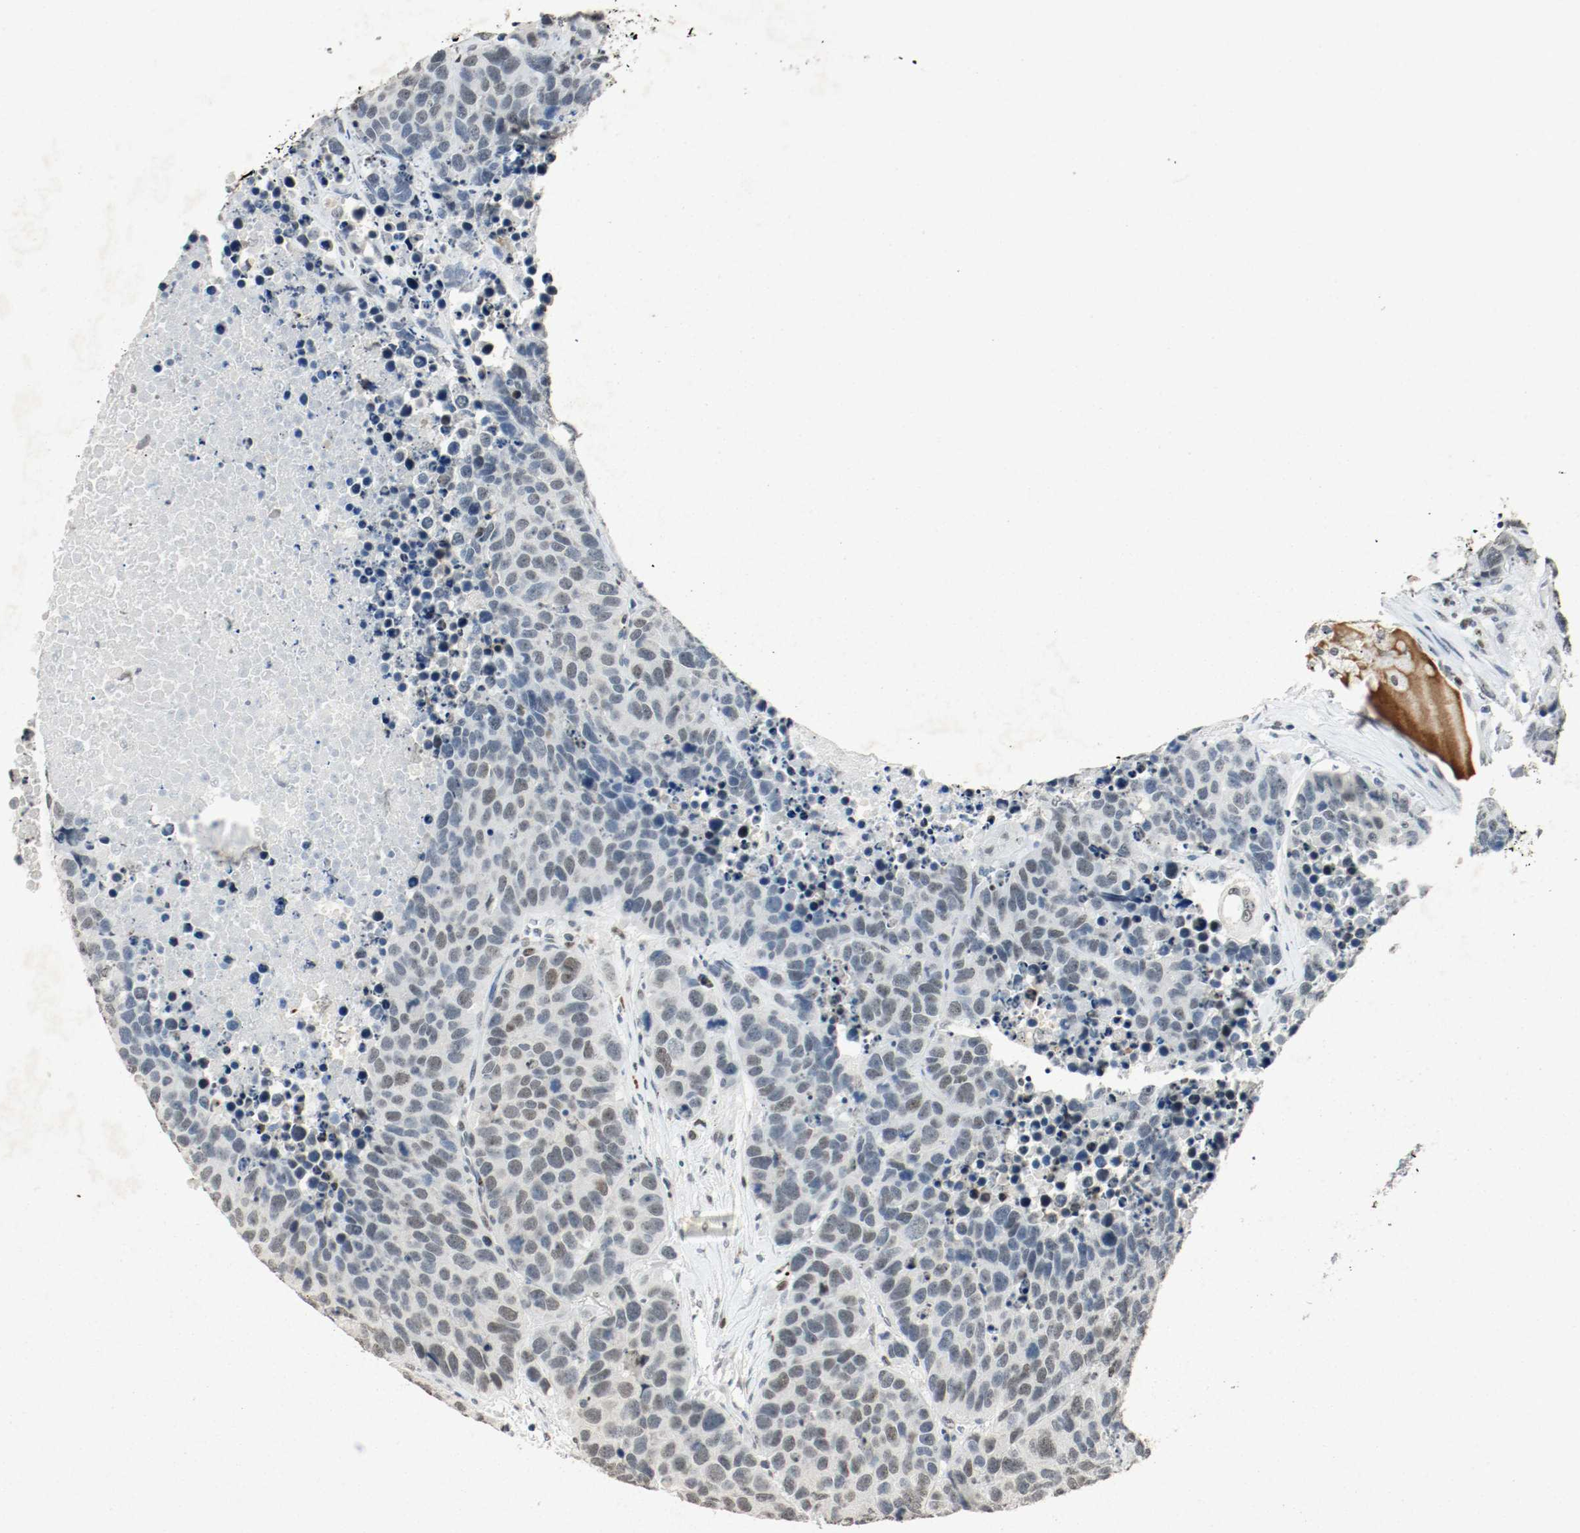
{"staining": {"intensity": "weak", "quantity": "25%-75%", "location": "nuclear"}, "tissue": "carcinoid", "cell_type": "Tumor cells", "image_type": "cancer", "snomed": [{"axis": "morphology", "description": "Carcinoid, malignant, NOS"}, {"axis": "topography", "description": "Lung"}], "caption": "High-magnification brightfield microscopy of carcinoid stained with DAB (3,3'-diaminobenzidine) (brown) and counterstained with hematoxylin (blue). tumor cells exhibit weak nuclear staining is appreciated in approximately25%-75% of cells. The staining is performed using DAB (3,3'-diaminobenzidine) brown chromogen to label protein expression. The nuclei are counter-stained blue using hematoxylin.", "gene": "DNMT1", "patient": {"sex": "male", "age": 60}}